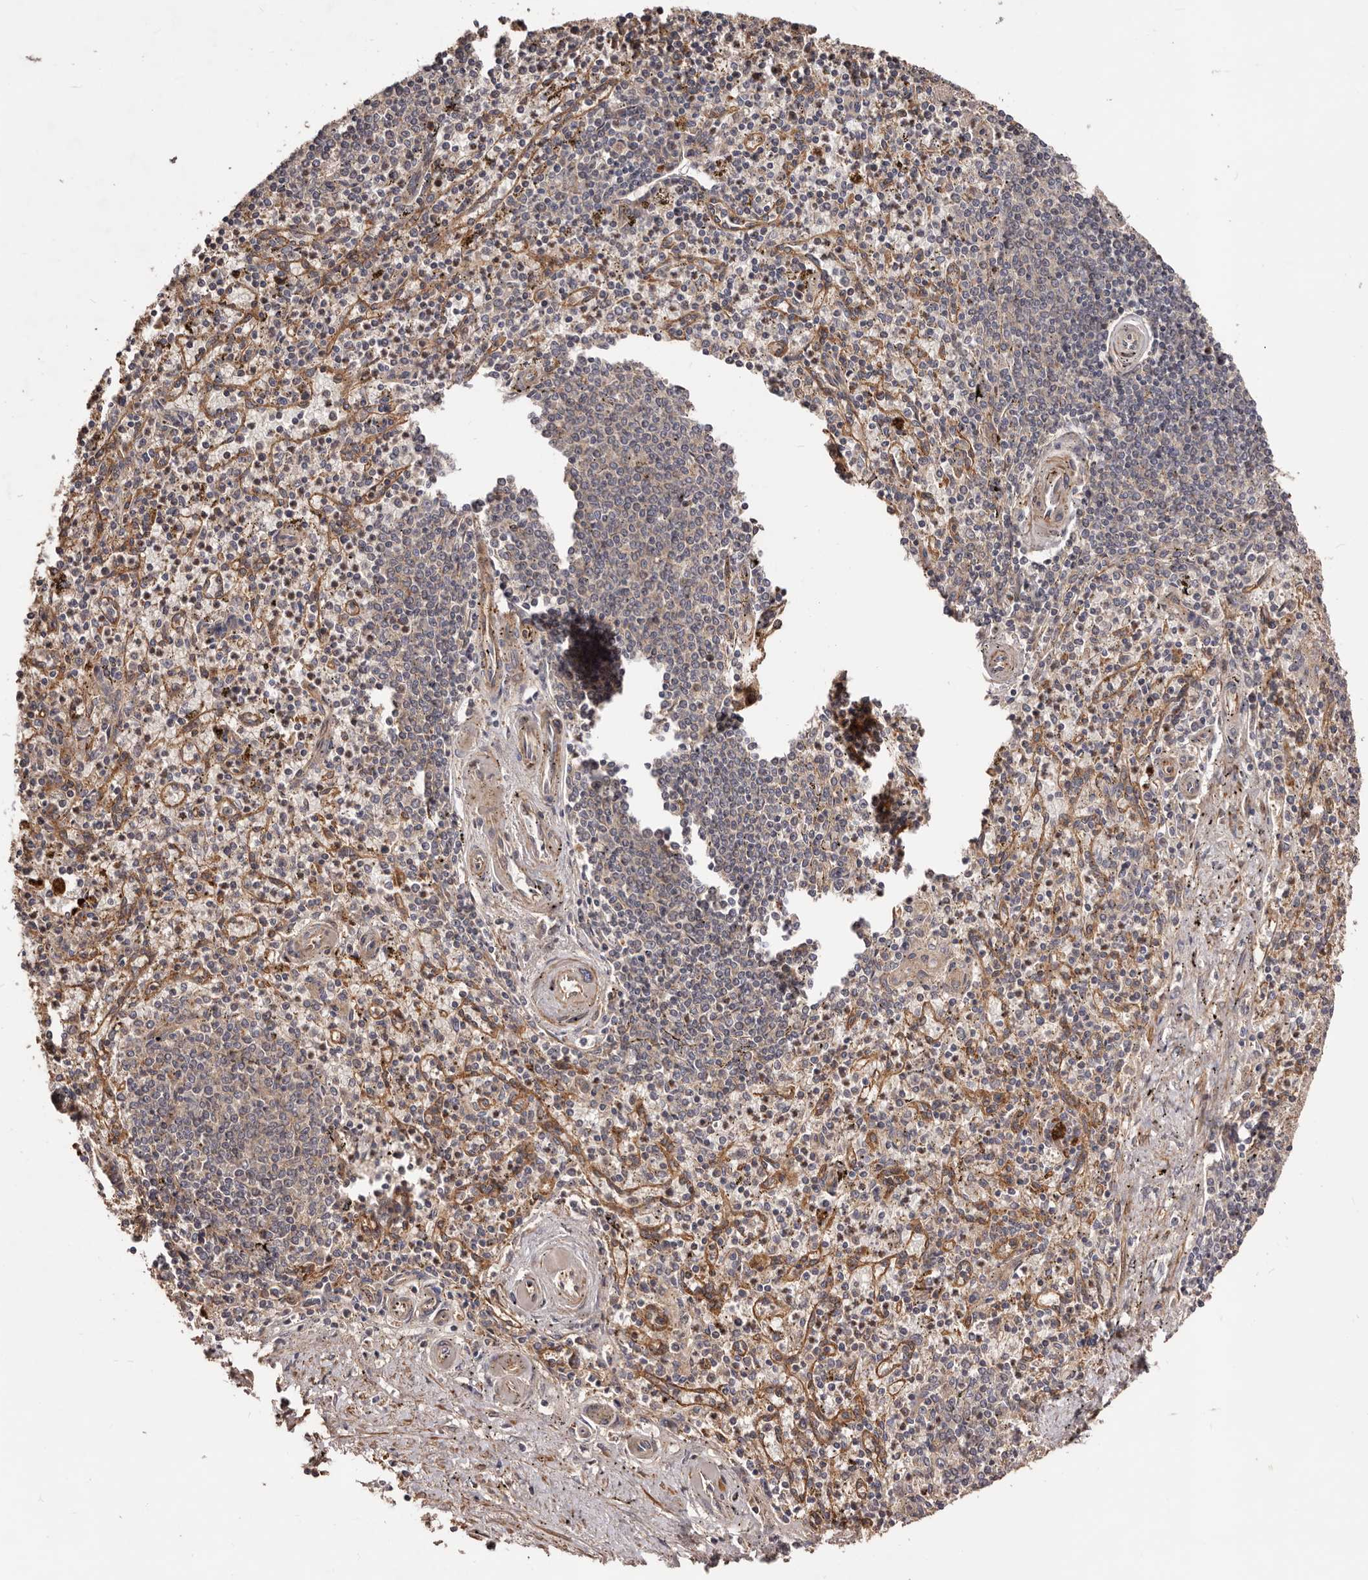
{"staining": {"intensity": "negative", "quantity": "none", "location": "none"}, "tissue": "spleen", "cell_type": "Cells in red pulp", "image_type": "normal", "snomed": [{"axis": "morphology", "description": "Normal tissue, NOS"}, {"axis": "topography", "description": "Spleen"}], "caption": "High power microscopy histopathology image of an immunohistochemistry micrograph of benign spleen, revealing no significant expression in cells in red pulp. (DAB immunohistochemistry, high magnification).", "gene": "GTPBP1", "patient": {"sex": "male", "age": 72}}